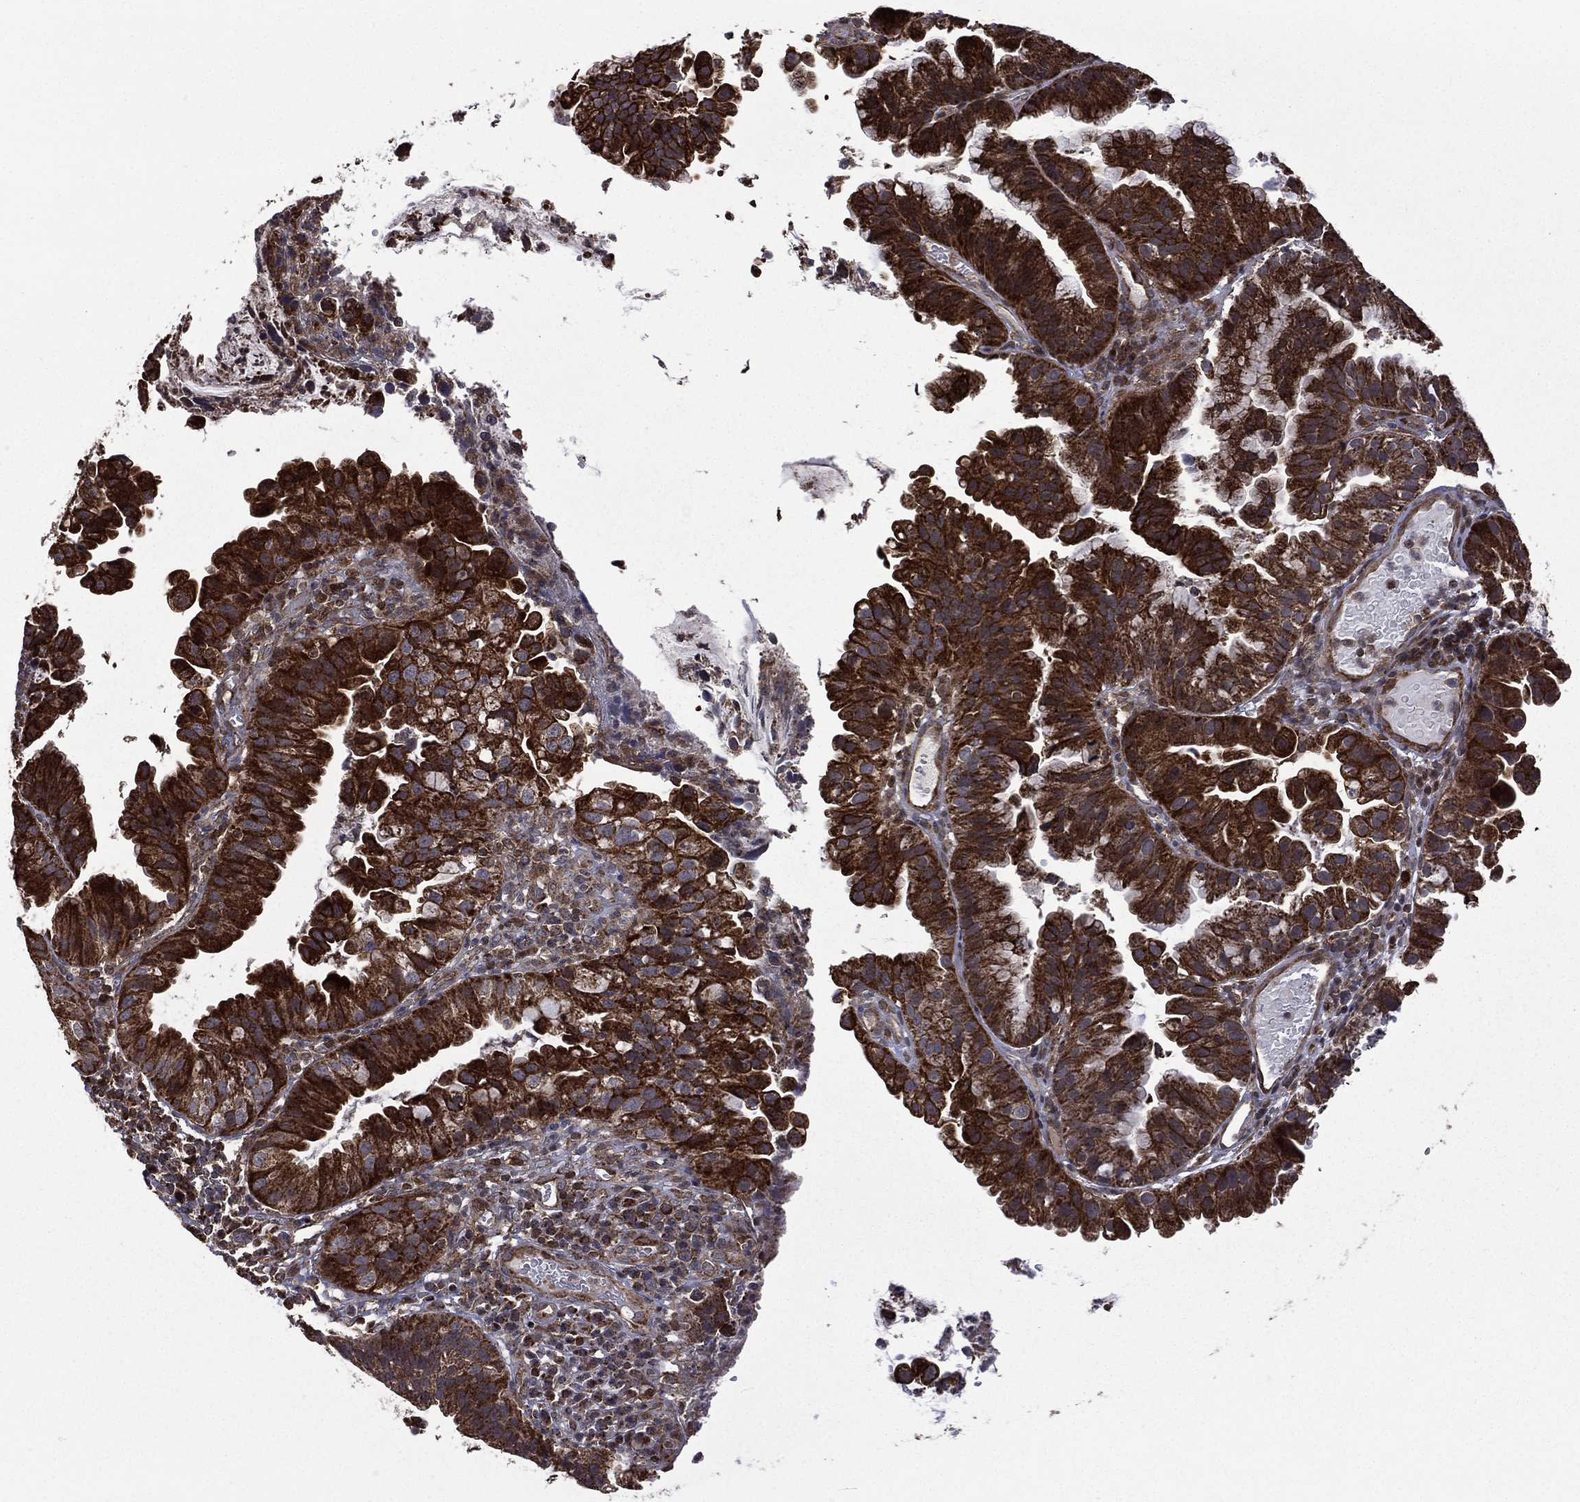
{"staining": {"intensity": "strong", "quantity": ">75%", "location": "cytoplasmic/membranous"}, "tissue": "cervical cancer", "cell_type": "Tumor cells", "image_type": "cancer", "snomed": [{"axis": "morphology", "description": "Adenocarcinoma, NOS"}, {"axis": "topography", "description": "Cervix"}], "caption": "A high amount of strong cytoplasmic/membranous staining is present in approximately >75% of tumor cells in adenocarcinoma (cervical) tissue.", "gene": "GIMAP6", "patient": {"sex": "female", "age": 34}}